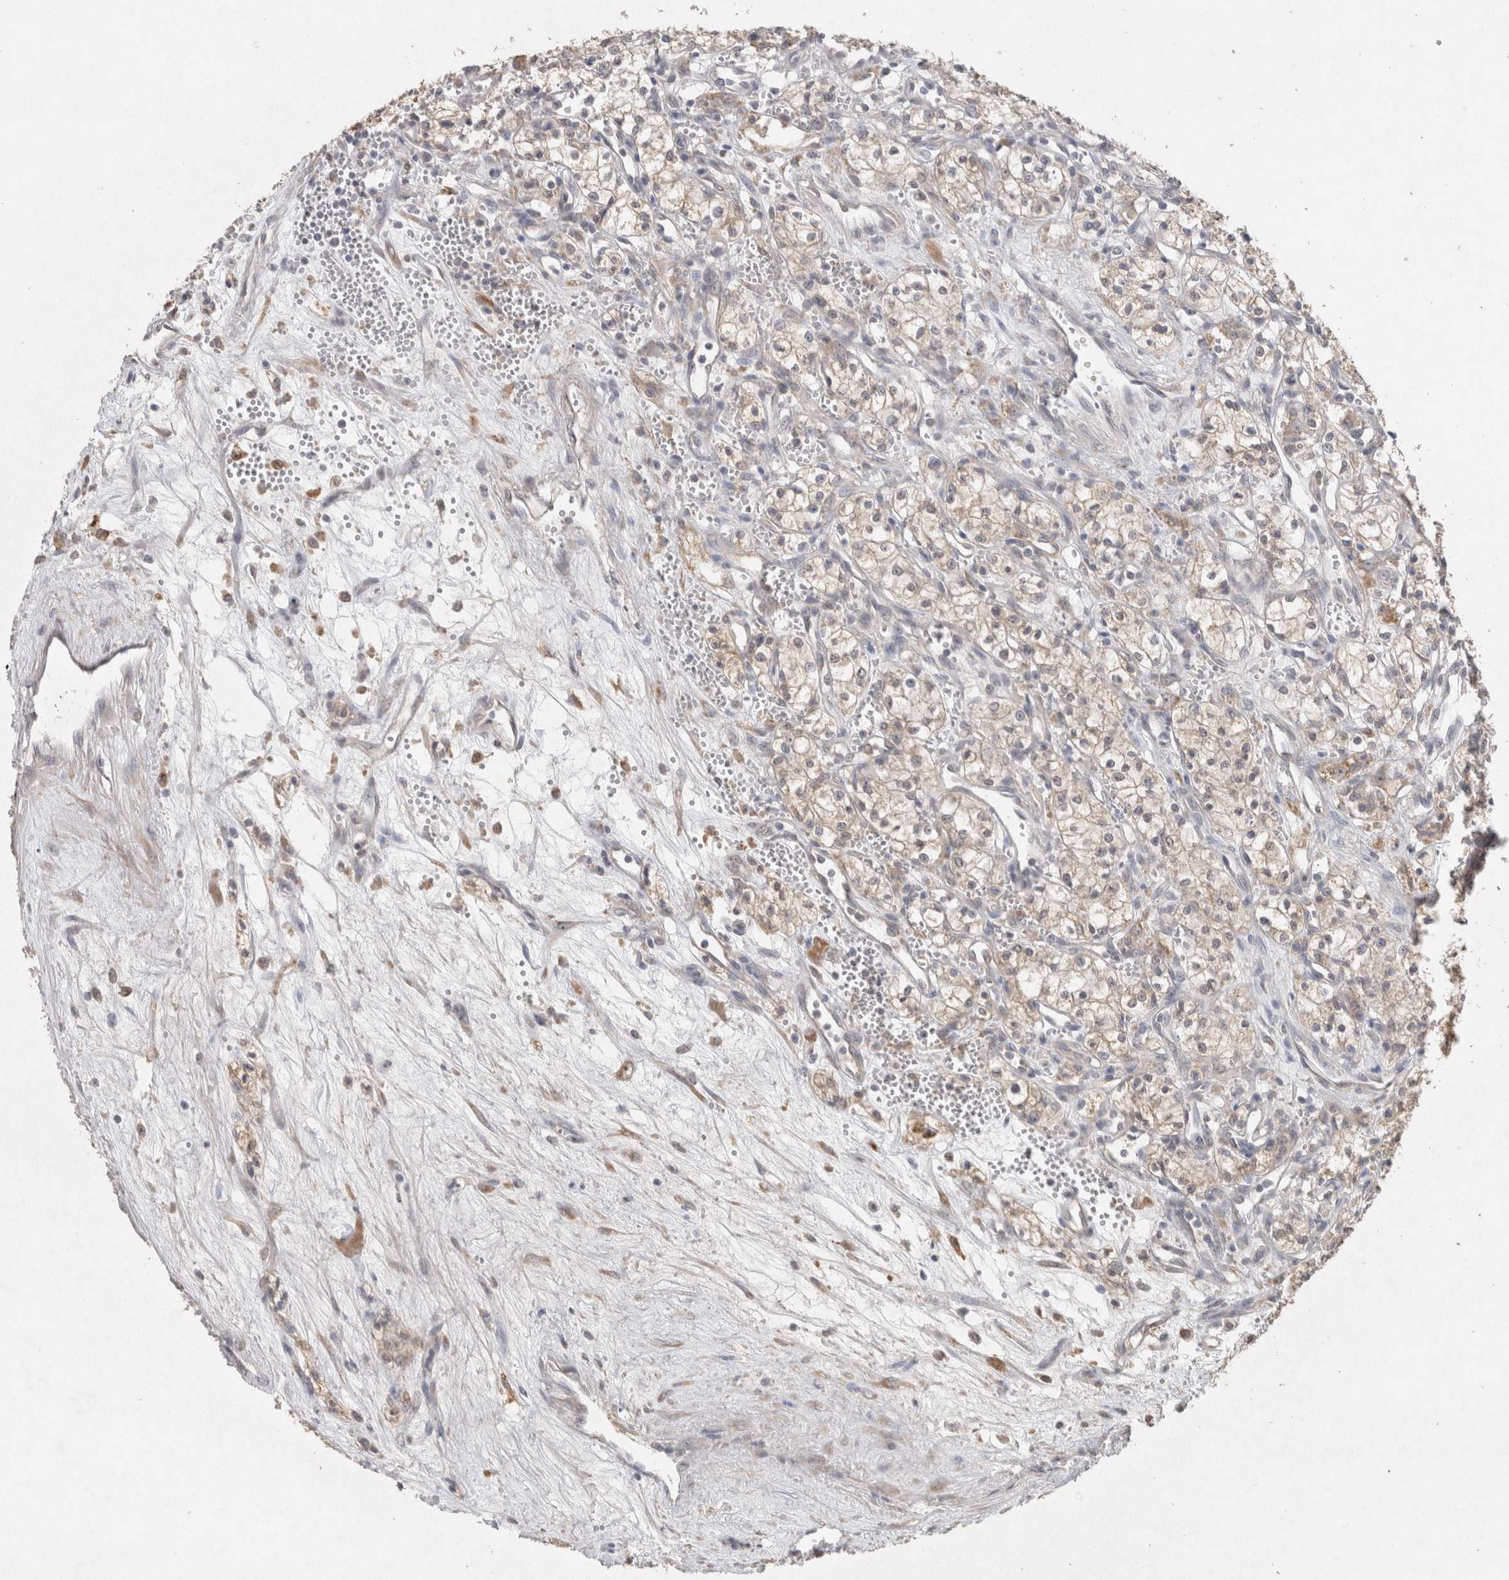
{"staining": {"intensity": "weak", "quantity": "25%-75%", "location": "cytoplasmic/membranous"}, "tissue": "renal cancer", "cell_type": "Tumor cells", "image_type": "cancer", "snomed": [{"axis": "morphology", "description": "Adenocarcinoma, NOS"}, {"axis": "topography", "description": "Kidney"}], "caption": "This is a histology image of immunohistochemistry (IHC) staining of renal cancer, which shows weak positivity in the cytoplasmic/membranous of tumor cells.", "gene": "RAB14", "patient": {"sex": "male", "age": 59}}